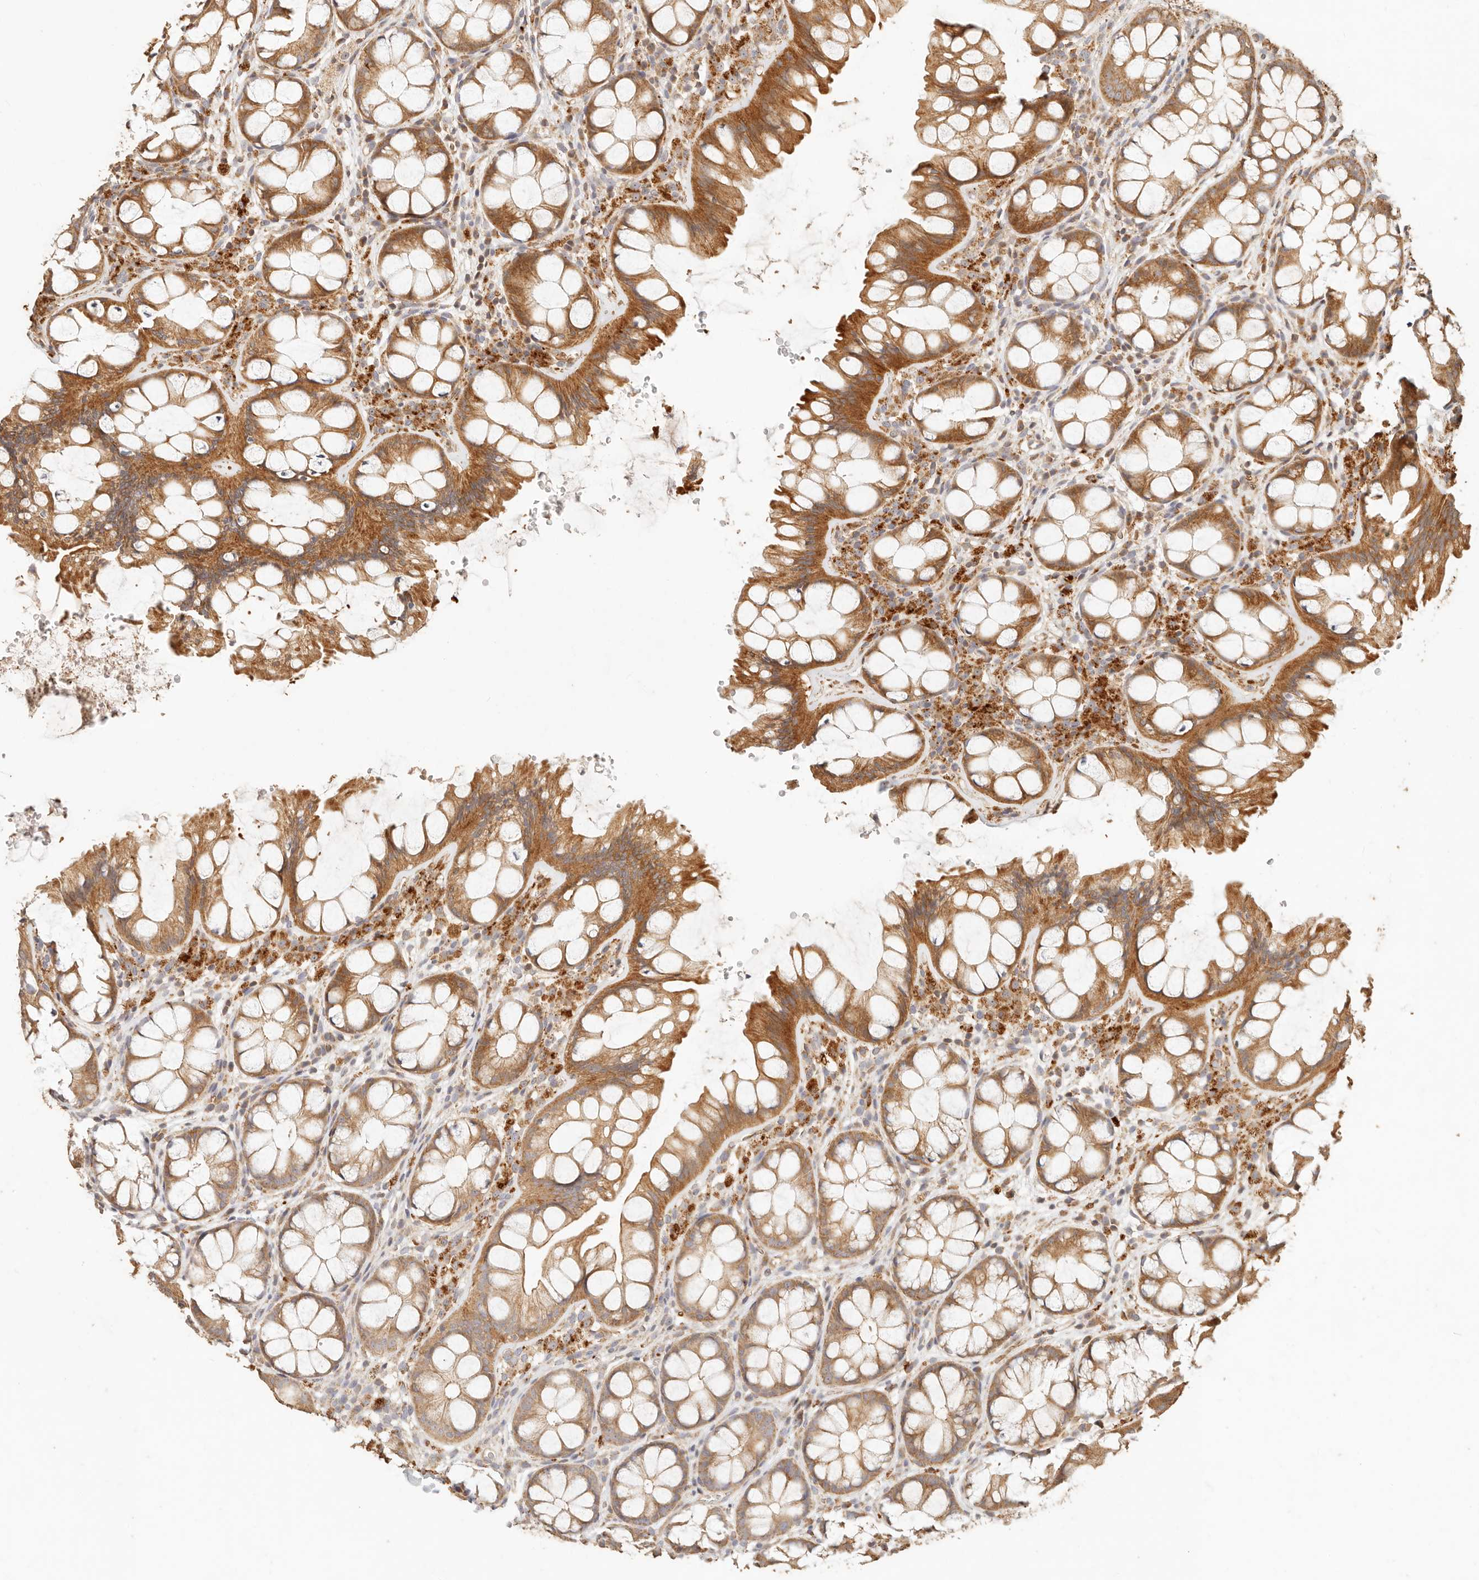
{"staining": {"intensity": "moderate", "quantity": ">75%", "location": "cytoplasmic/membranous"}, "tissue": "colon", "cell_type": "Endothelial cells", "image_type": "normal", "snomed": [{"axis": "morphology", "description": "Normal tissue, NOS"}, {"axis": "topography", "description": "Colon"}], "caption": "Immunohistochemistry micrograph of normal colon stained for a protein (brown), which reveals medium levels of moderate cytoplasmic/membranous staining in approximately >75% of endothelial cells.", "gene": "PTPN22", "patient": {"sex": "male", "age": 47}}